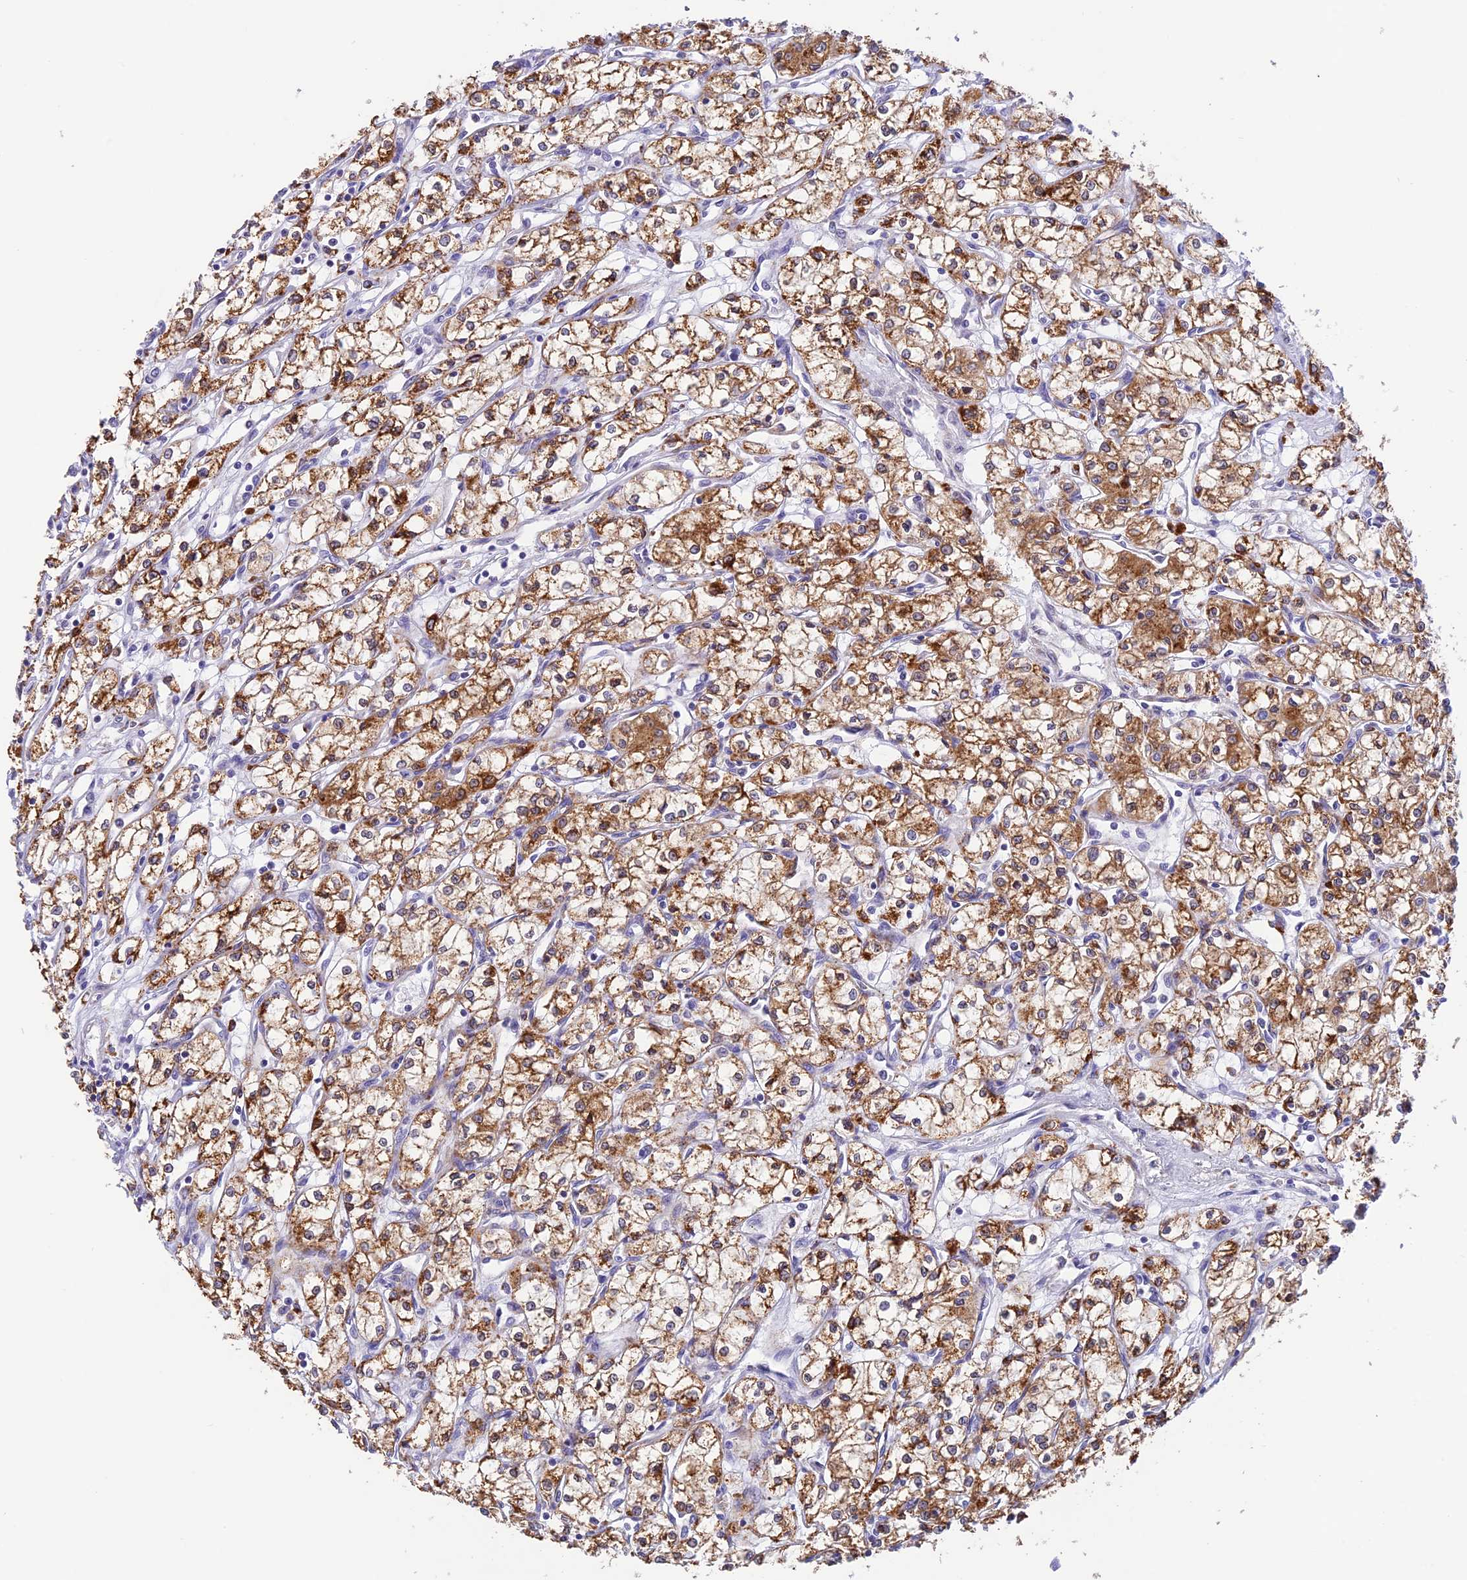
{"staining": {"intensity": "moderate", "quantity": ">75%", "location": "cytoplasmic/membranous"}, "tissue": "renal cancer", "cell_type": "Tumor cells", "image_type": "cancer", "snomed": [{"axis": "morphology", "description": "Adenocarcinoma, NOS"}, {"axis": "topography", "description": "Kidney"}], "caption": "This micrograph shows IHC staining of renal cancer (adenocarcinoma), with medium moderate cytoplasmic/membranous expression in about >75% of tumor cells.", "gene": "VKORC1", "patient": {"sex": "male", "age": 59}}